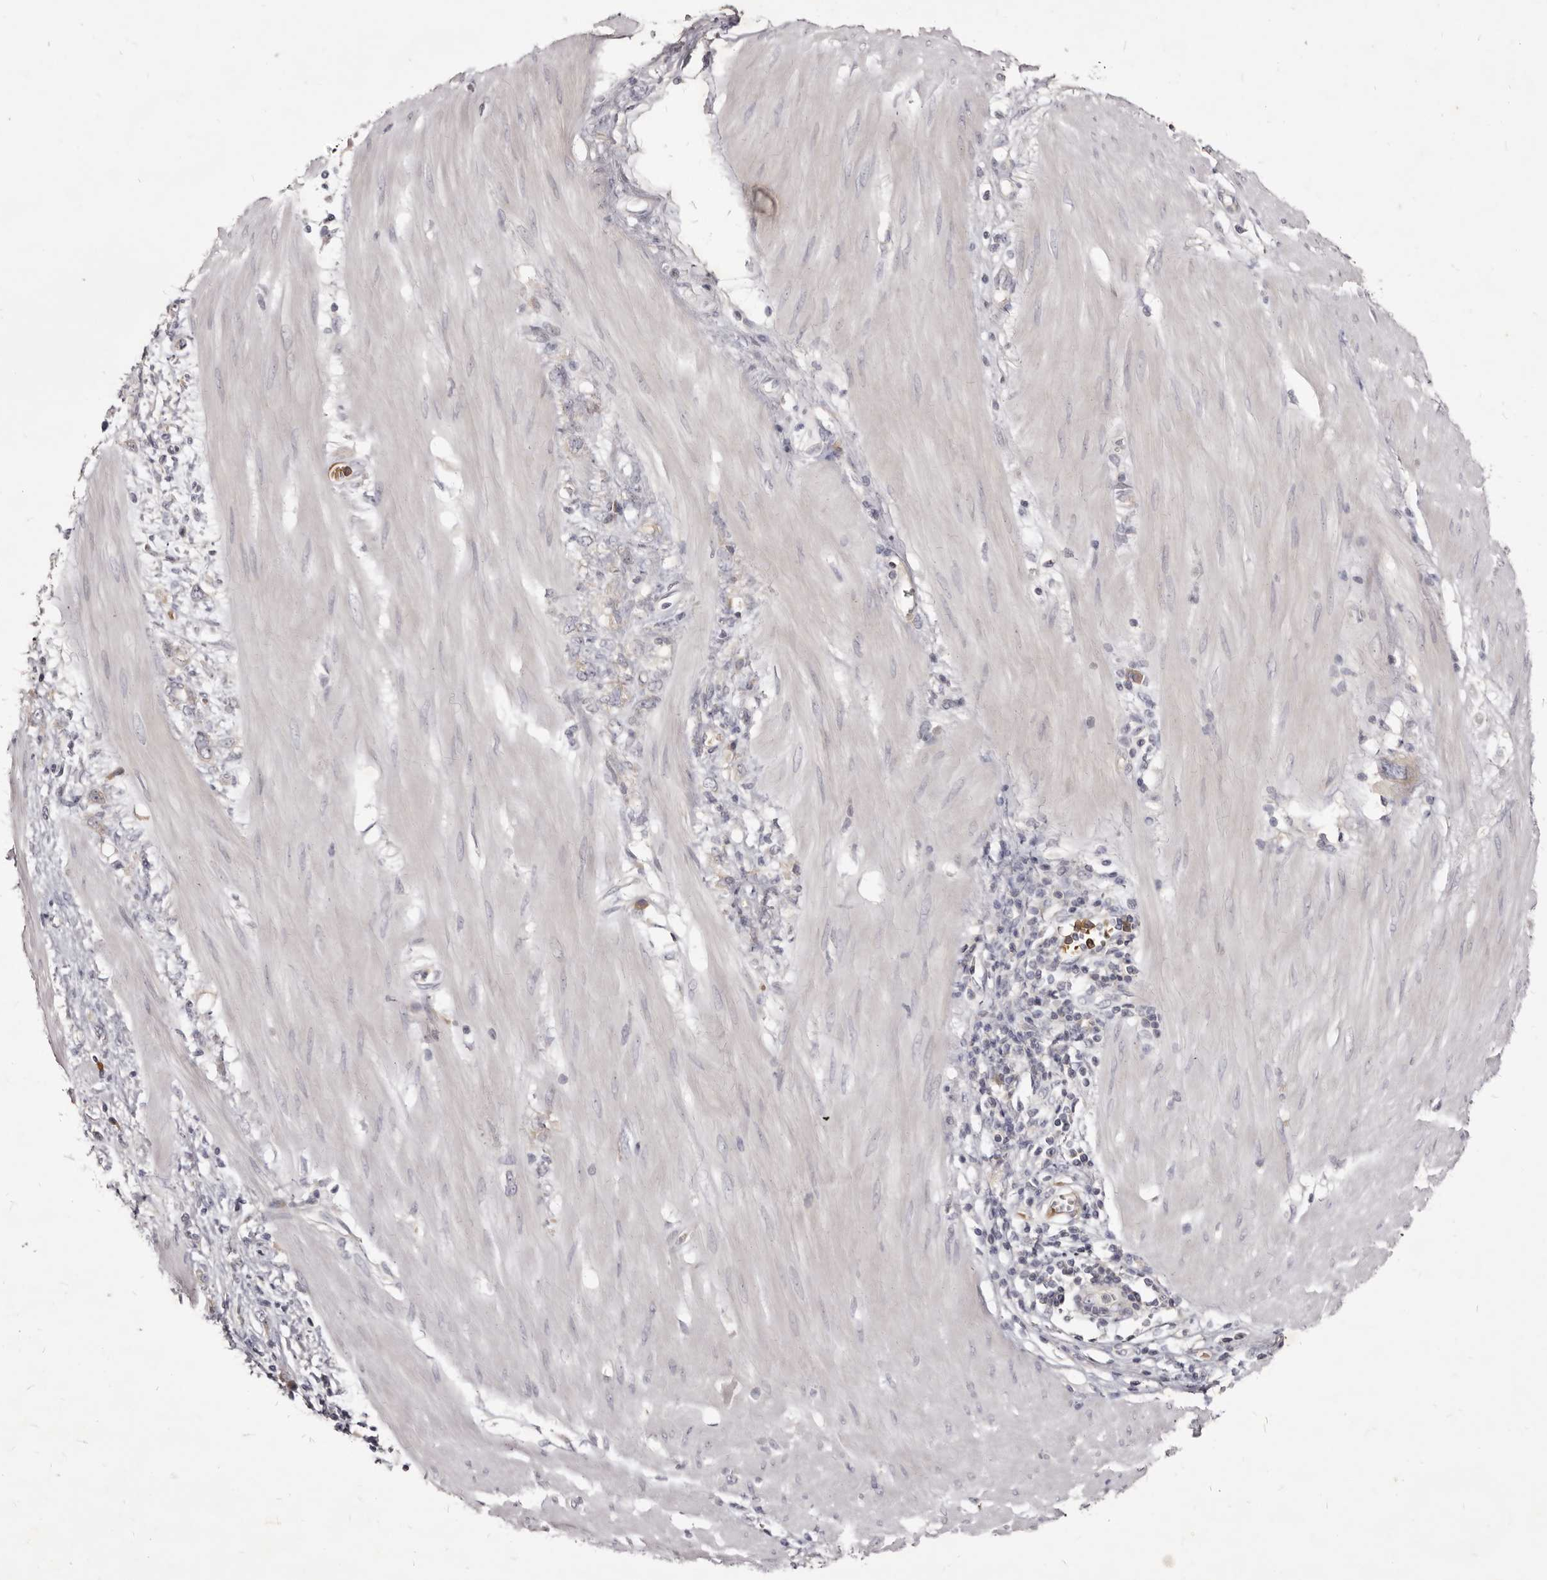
{"staining": {"intensity": "negative", "quantity": "none", "location": "none"}, "tissue": "stomach cancer", "cell_type": "Tumor cells", "image_type": "cancer", "snomed": [{"axis": "morphology", "description": "Adenocarcinoma, NOS"}, {"axis": "topography", "description": "Stomach"}], "caption": "Immunohistochemistry (IHC) histopathology image of neoplastic tissue: human stomach adenocarcinoma stained with DAB shows no significant protein staining in tumor cells.", "gene": "KIF2B", "patient": {"sex": "female", "age": 76}}